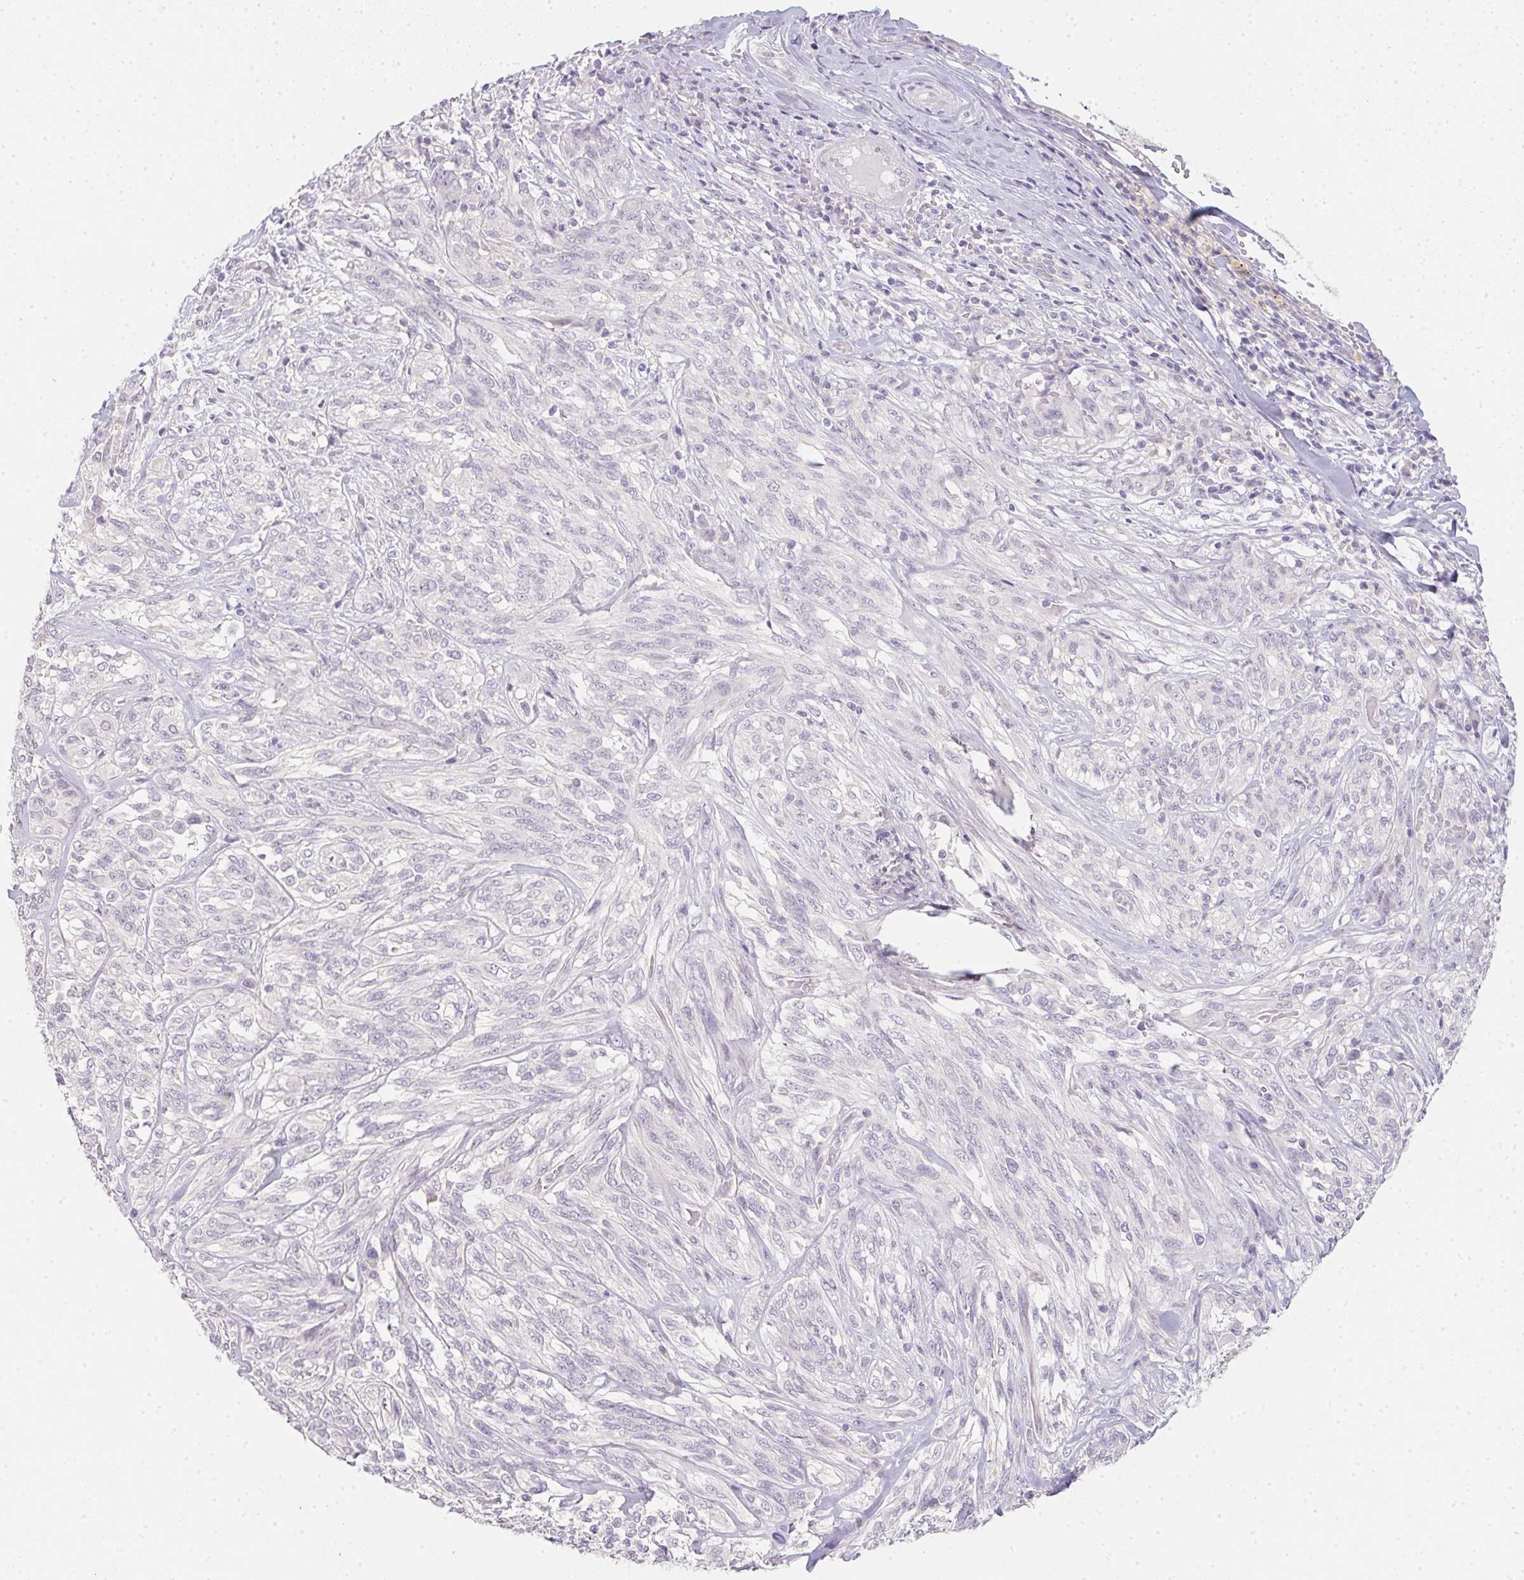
{"staining": {"intensity": "negative", "quantity": "none", "location": "none"}, "tissue": "melanoma", "cell_type": "Tumor cells", "image_type": "cancer", "snomed": [{"axis": "morphology", "description": "Malignant melanoma, NOS"}, {"axis": "topography", "description": "Skin"}], "caption": "Protein analysis of malignant melanoma exhibits no significant staining in tumor cells. (Stains: DAB IHC with hematoxylin counter stain, Microscopy: brightfield microscopy at high magnification).", "gene": "ZBBX", "patient": {"sex": "female", "age": 91}}